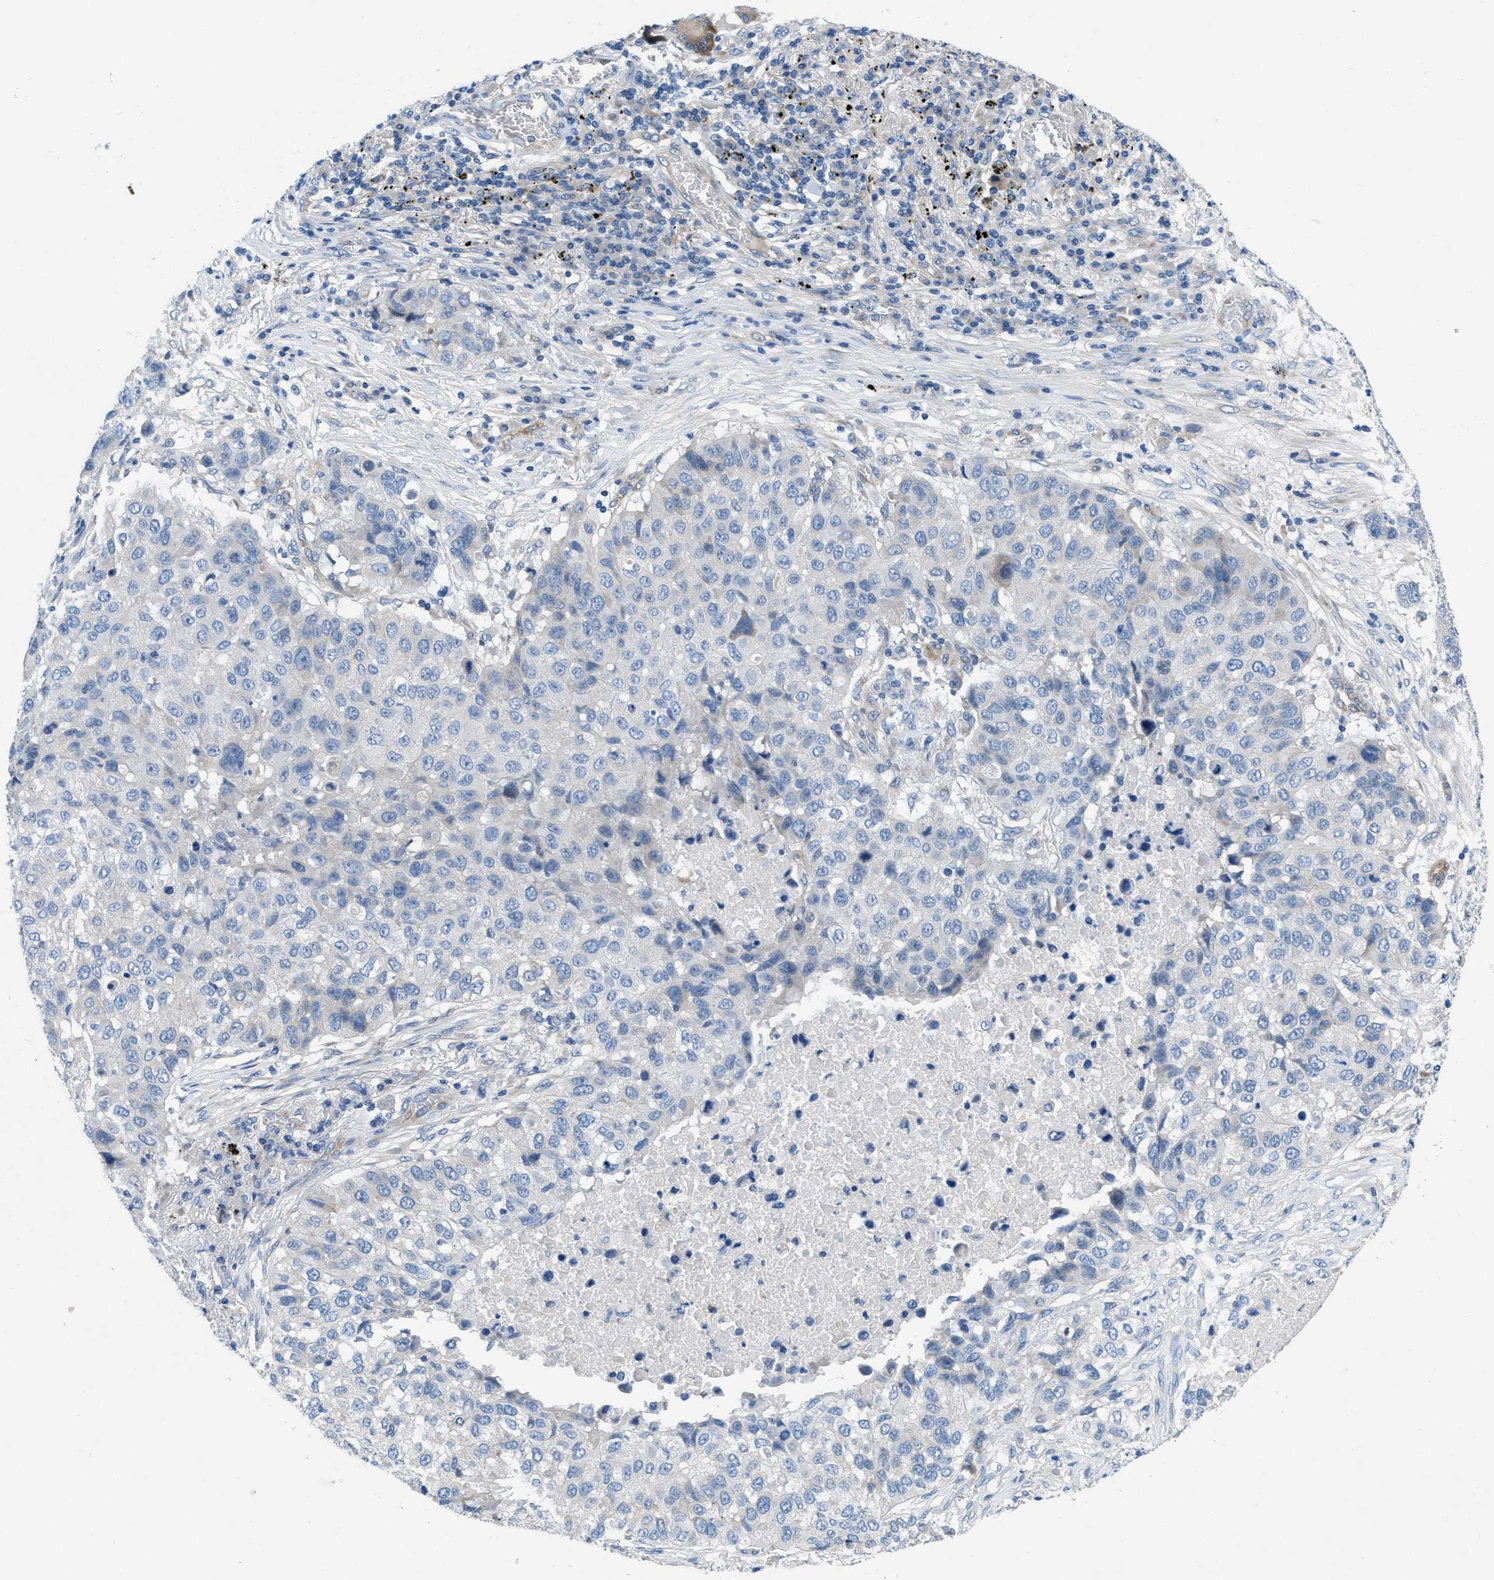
{"staining": {"intensity": "negative", "quantity": "none", "location": "none"}, "tissue": "lung cancer", "cell_type": "Tumor cells", "image_type": "cancer", "snomed": [{"axis": "morphology", "description": "Squamous cell carcinoma, NOS"}, {"axis": "topography", "description": "Lung"}], "caption": "DAB (3,3'-diaminobenzidine) immunohistochemical staining of squamous cell carcinoma (lung) shows no significant expression in tumor cells.", "gene": "PGR", "patient": {"sex": "male", "age": 57}}